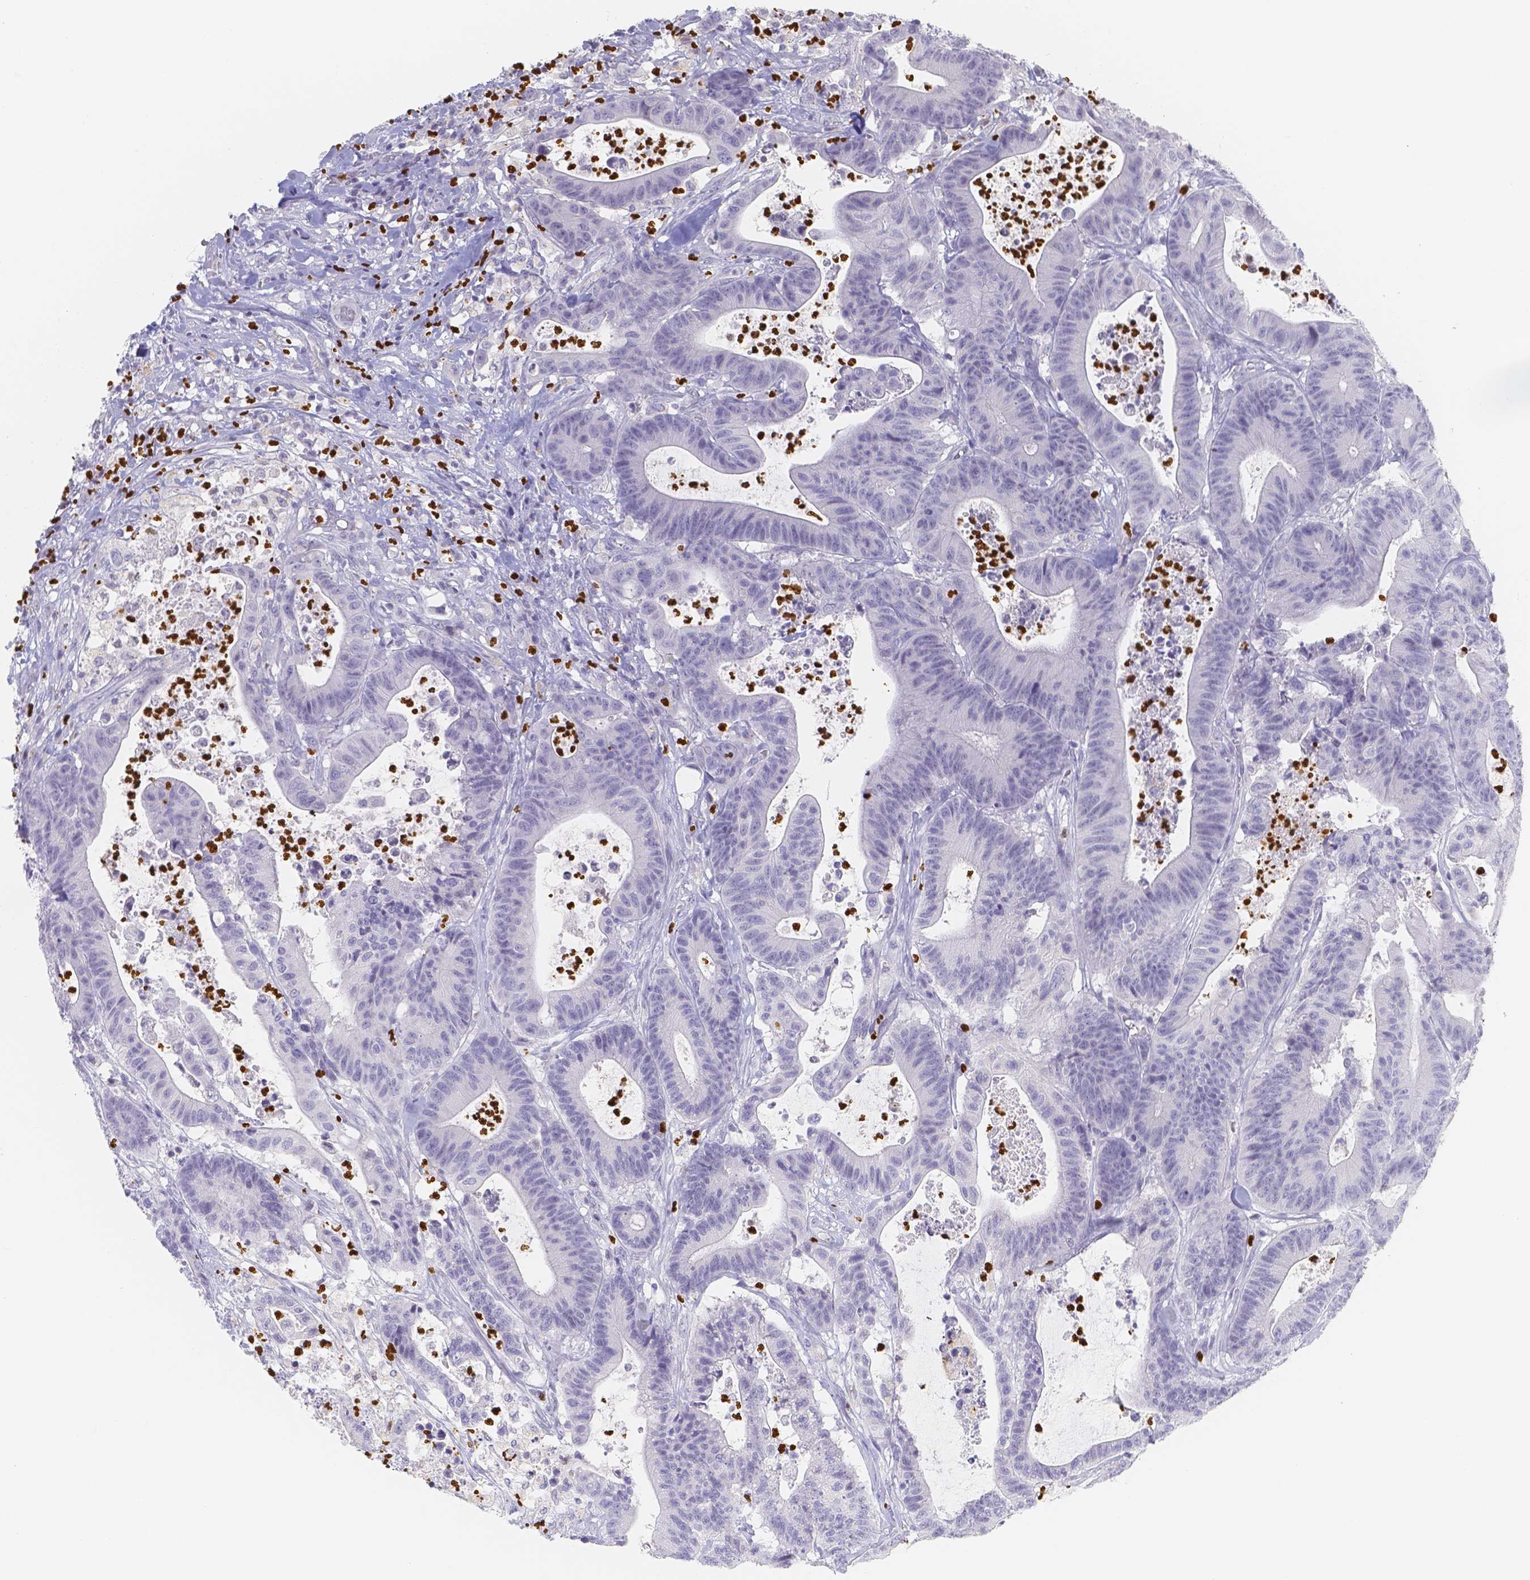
{"staining": {"intensity": "negative", "quantity": "none", "location": "none"}, "tissue": "colorectal cancer", "cell_type": "Tumor cells", "image_type": "cancer", "snomed": [{"axis": "morphology", "description": "Adenocarcinoma, NOS"}, {"axis": "topography", "description": "Colon"}], "caption": "Colorectal cancer (adenocarcinoma) stained for a protein using immunohistochemistry (IHC) shows no expression tumor cells.", "gene": "PADI4", "patient": {"sex": "female", "age": 84}}